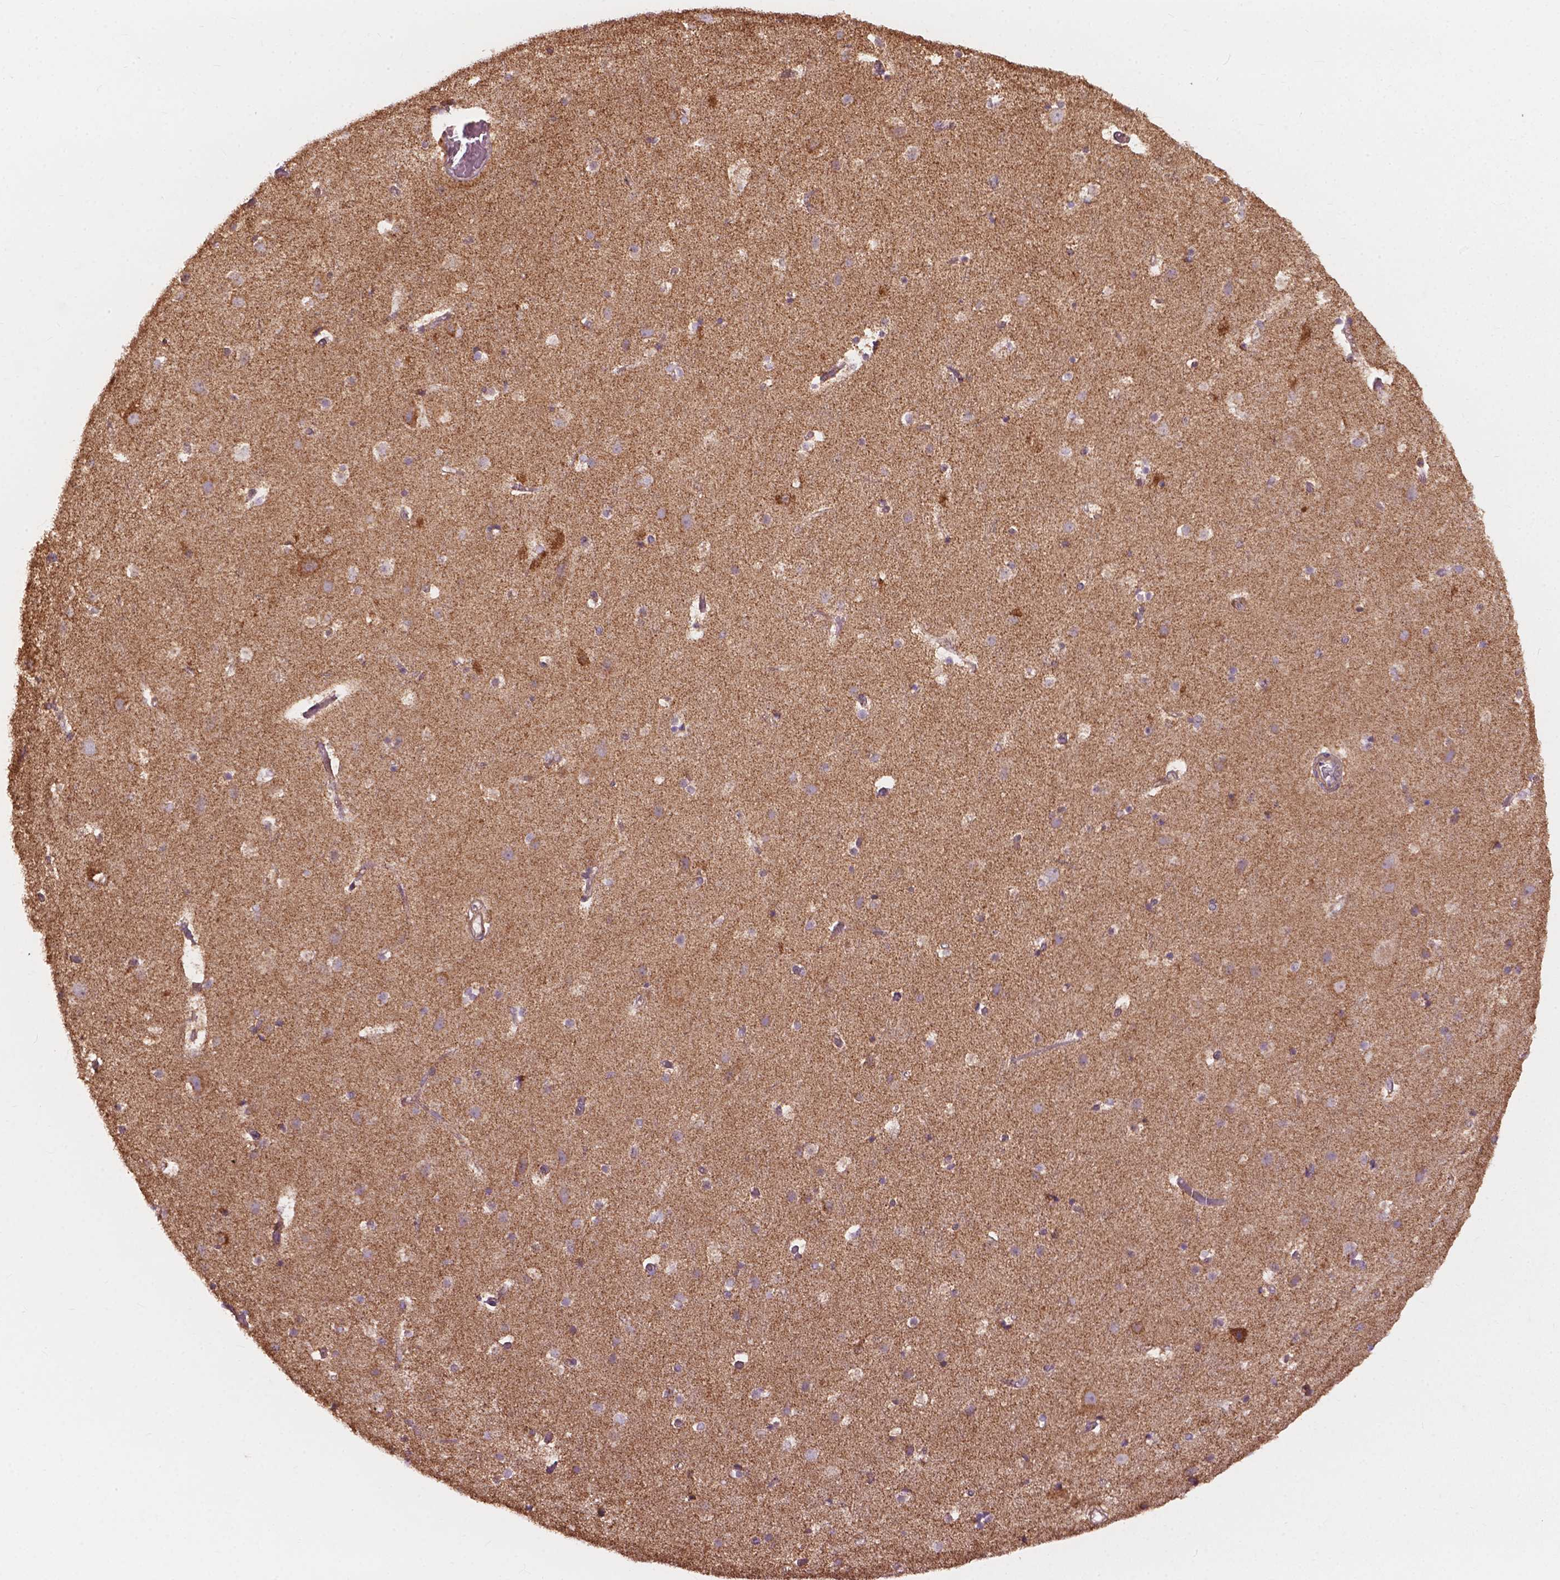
{"staining": {"intensity": "negative", "quantity": "none", "location": "none"}, "tissue": "cerebral cortex", "cell_type": "Endothelial cells", "image_type": "normal", "snomed": [{"axis": "morphology", "description": "Normal tissue, NOS"}, {"axis": "topography", "description": "Cerebral cortex"}], "caption": "This is a micrograph of immunohistochemistry (IHC) staining of normal cerebral cortex, which shows no staining in endothelial cells. (DAB immunohistochemistry with hematoxylin counter stain).", "gene": "NDUFA10", "patient": {"sex": "female", "age": 52}}